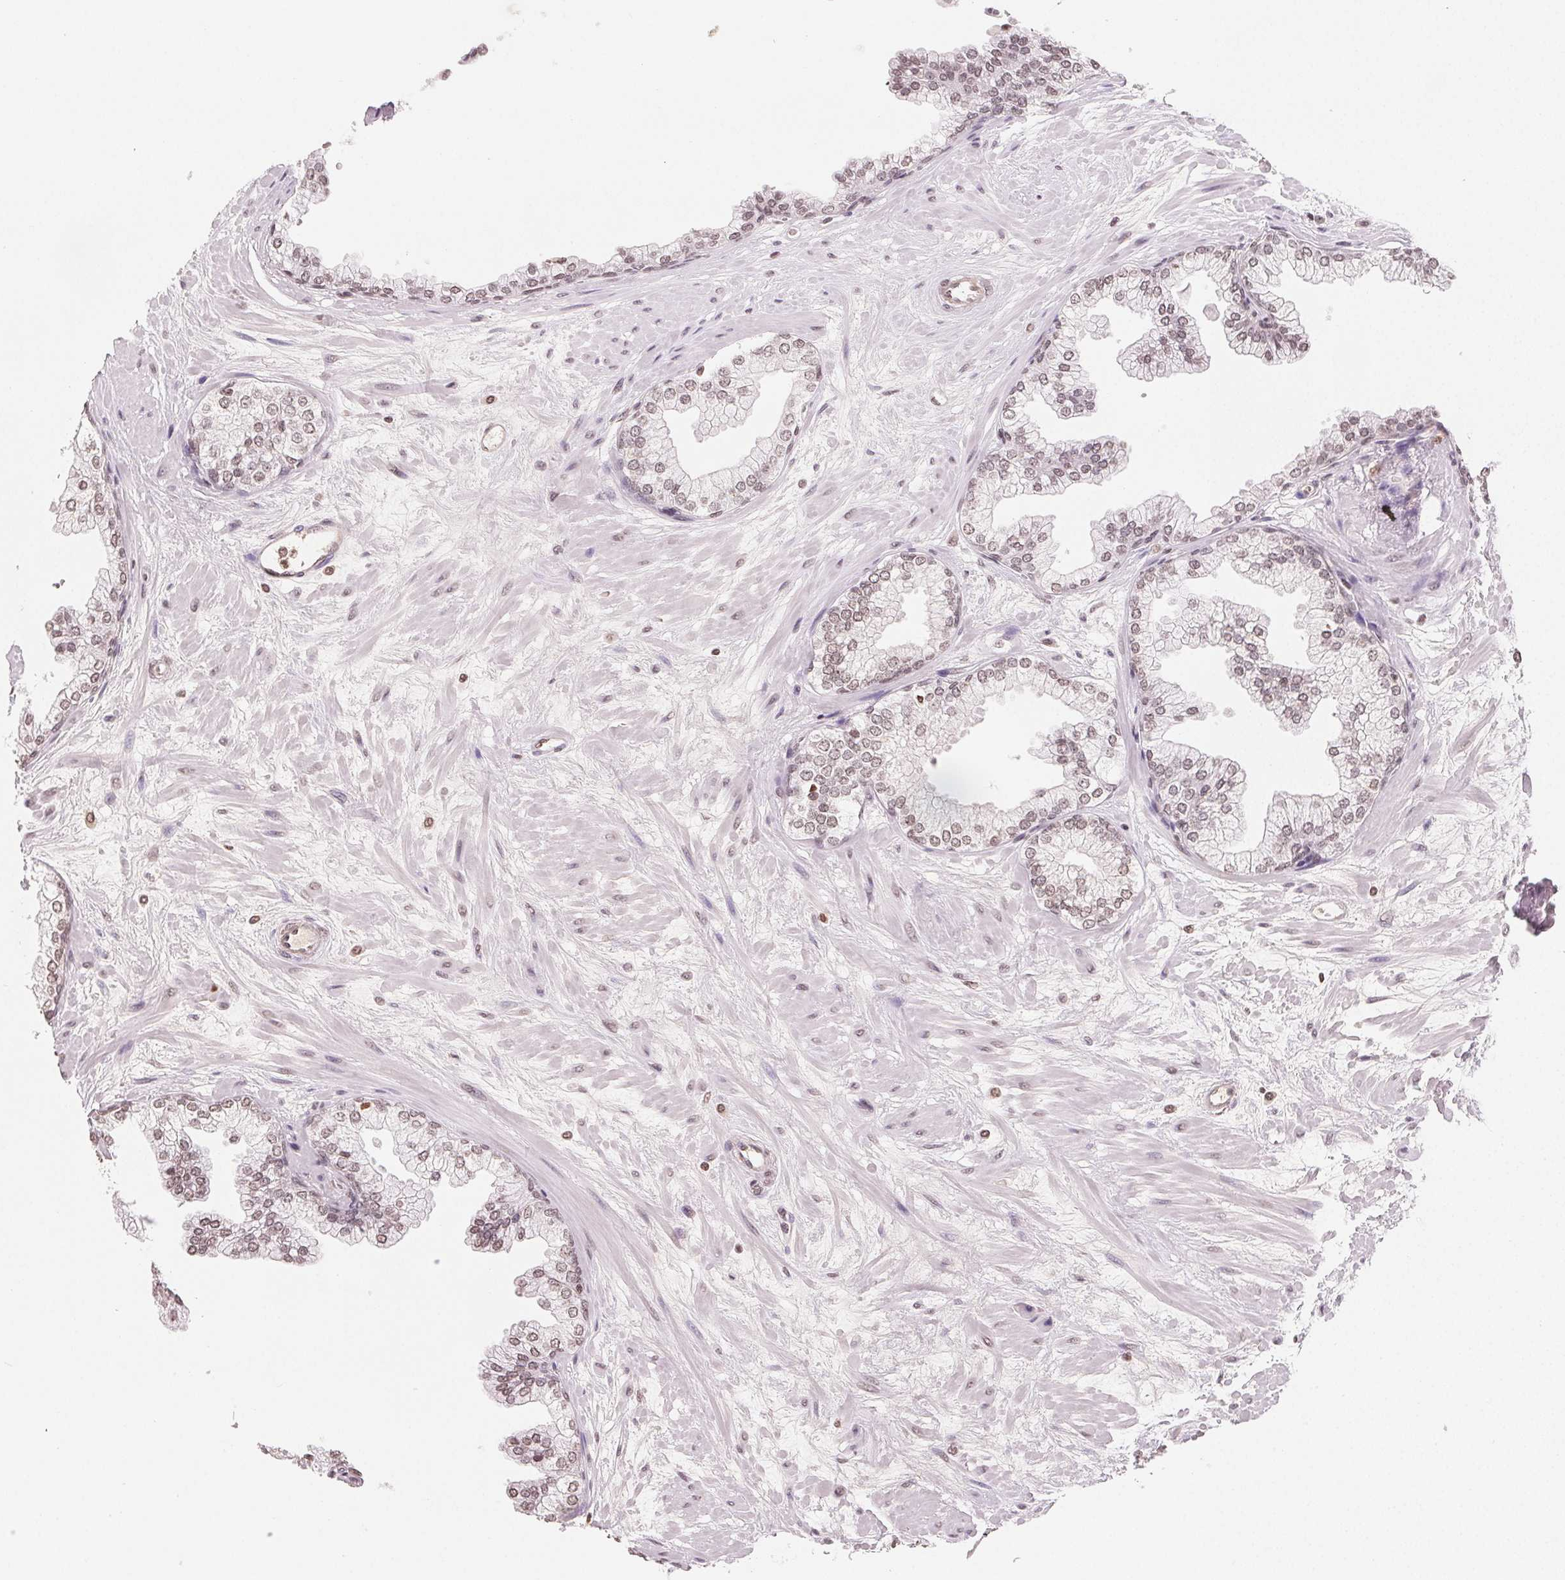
{"staining": {"intensity": "weak", "quantity": ">75%", "location": "nuclear"}, "tissue": "prostate", "cell_type": "Glandular cells", "image_type": "normal", "snomed": [{"axis": "morphology", "description": "Normal tissue, NOS"}, {"axis": "topography", "description": "Prostate"}, {"axis": "topography", "description": "Peripheral nerve tissue"}], "caption": "A brown stain highlights weak nuclear staining of a protein in glandular cells of normal human prostate. The staining was performed using DAB to visualize the protein expression in brown, while the nuclei were stained in blue with hematoxylin (Magnification: 20x).", "gene": "TBP", "patient": {"sex": "male", "age": 61}}